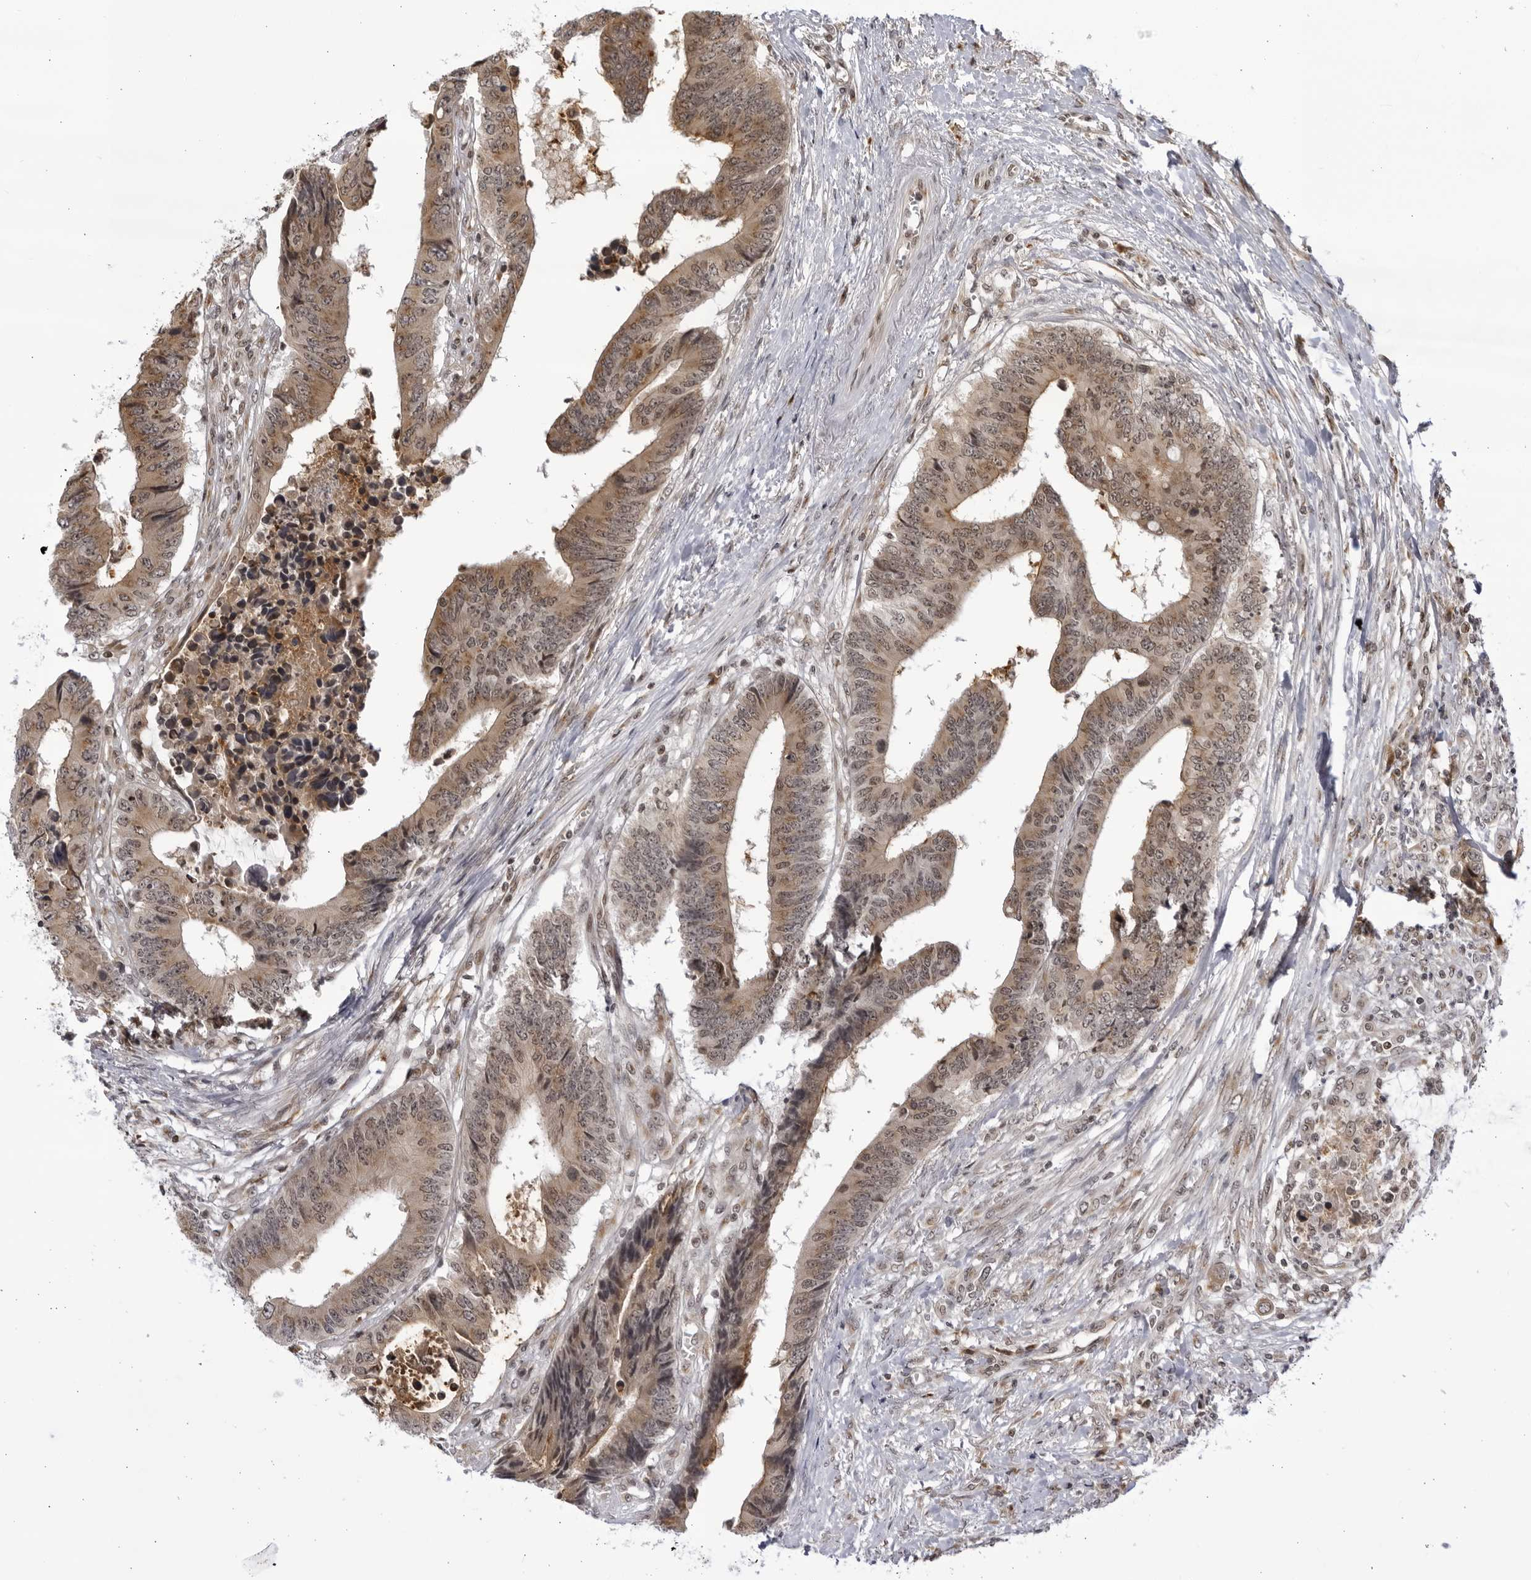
{"staining": {"intensity": "weak", "quantity": "25%-75%", "location": "cytoplasmic/membranous,nuclear"}, "tissue": "colorectal cancer", "cell_type": "Tumor cells", "image_type": "cancer", "snomed": [{"axis": "morphology", "description": "Adenocarcinoma, NOS"}, {"axis": "topography", "description": "Rectum"}], "caption": "Weak cytoplasmic/membranous and nuclear positivity is appreciated in approximately 25%-75% of tumor cells in colorectal adenocarcinoma.", "gene": "RASGEF1C", "patient": {"sex": "male", "age": 84}}